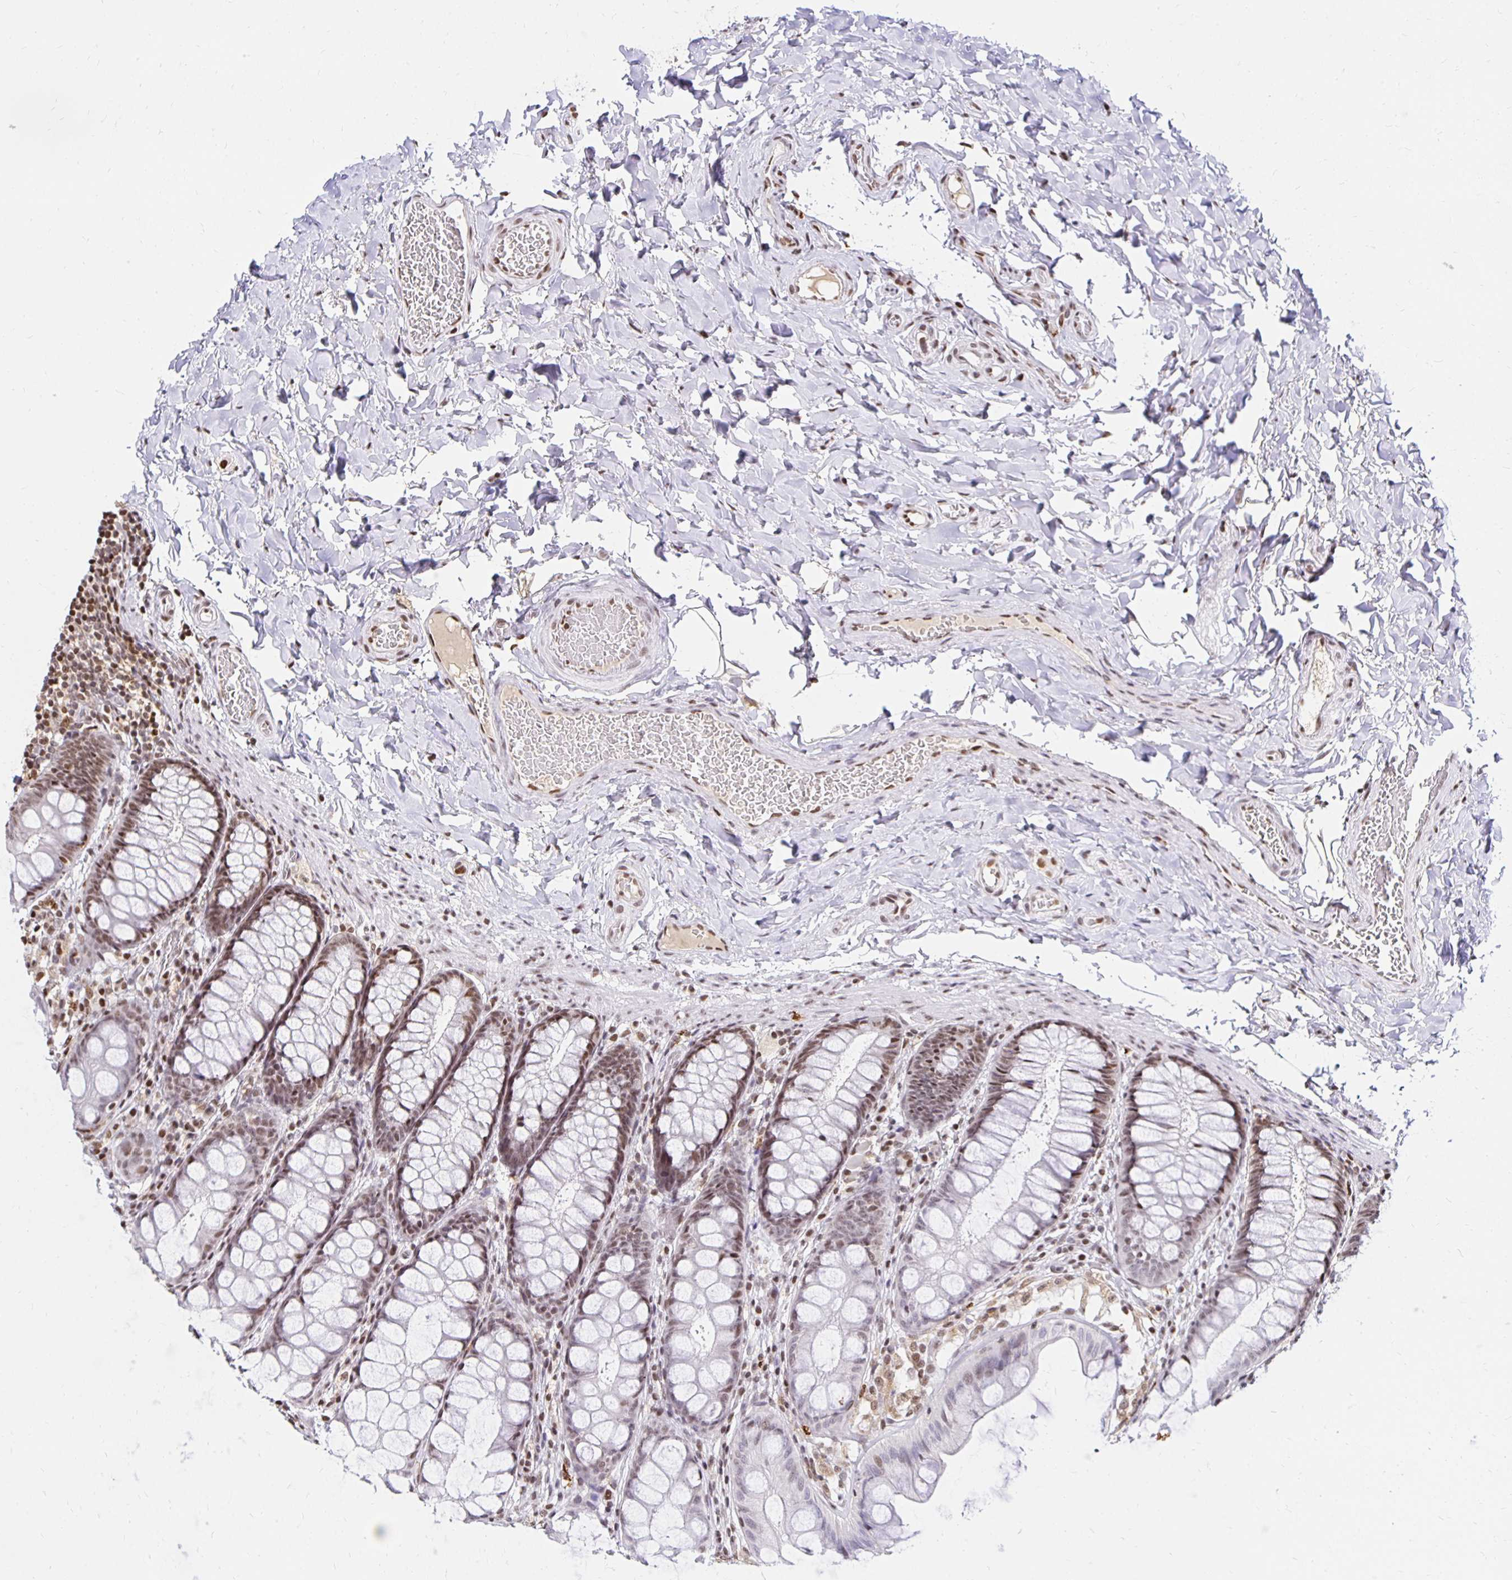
{"staining": {"intensity": "moderate", "quantity": ">75%", "location": "nuclear"}, "tissue": "colon", "cell_type": "Endothelial cells", "image_type": "normal", "snomed": [{"axis": "morphology", "description": "Normal tissue, NOS"}, {"axis": "topography", "description": "Colon"}], "caption": "The micrograph displays immunohistochemical staining of normal colon. There is moderate nuclear positivity is appreciated in about >75% of endothelial cells.", "gene": "ZNF579", "patient": {"sex": "male", "age": 47}}